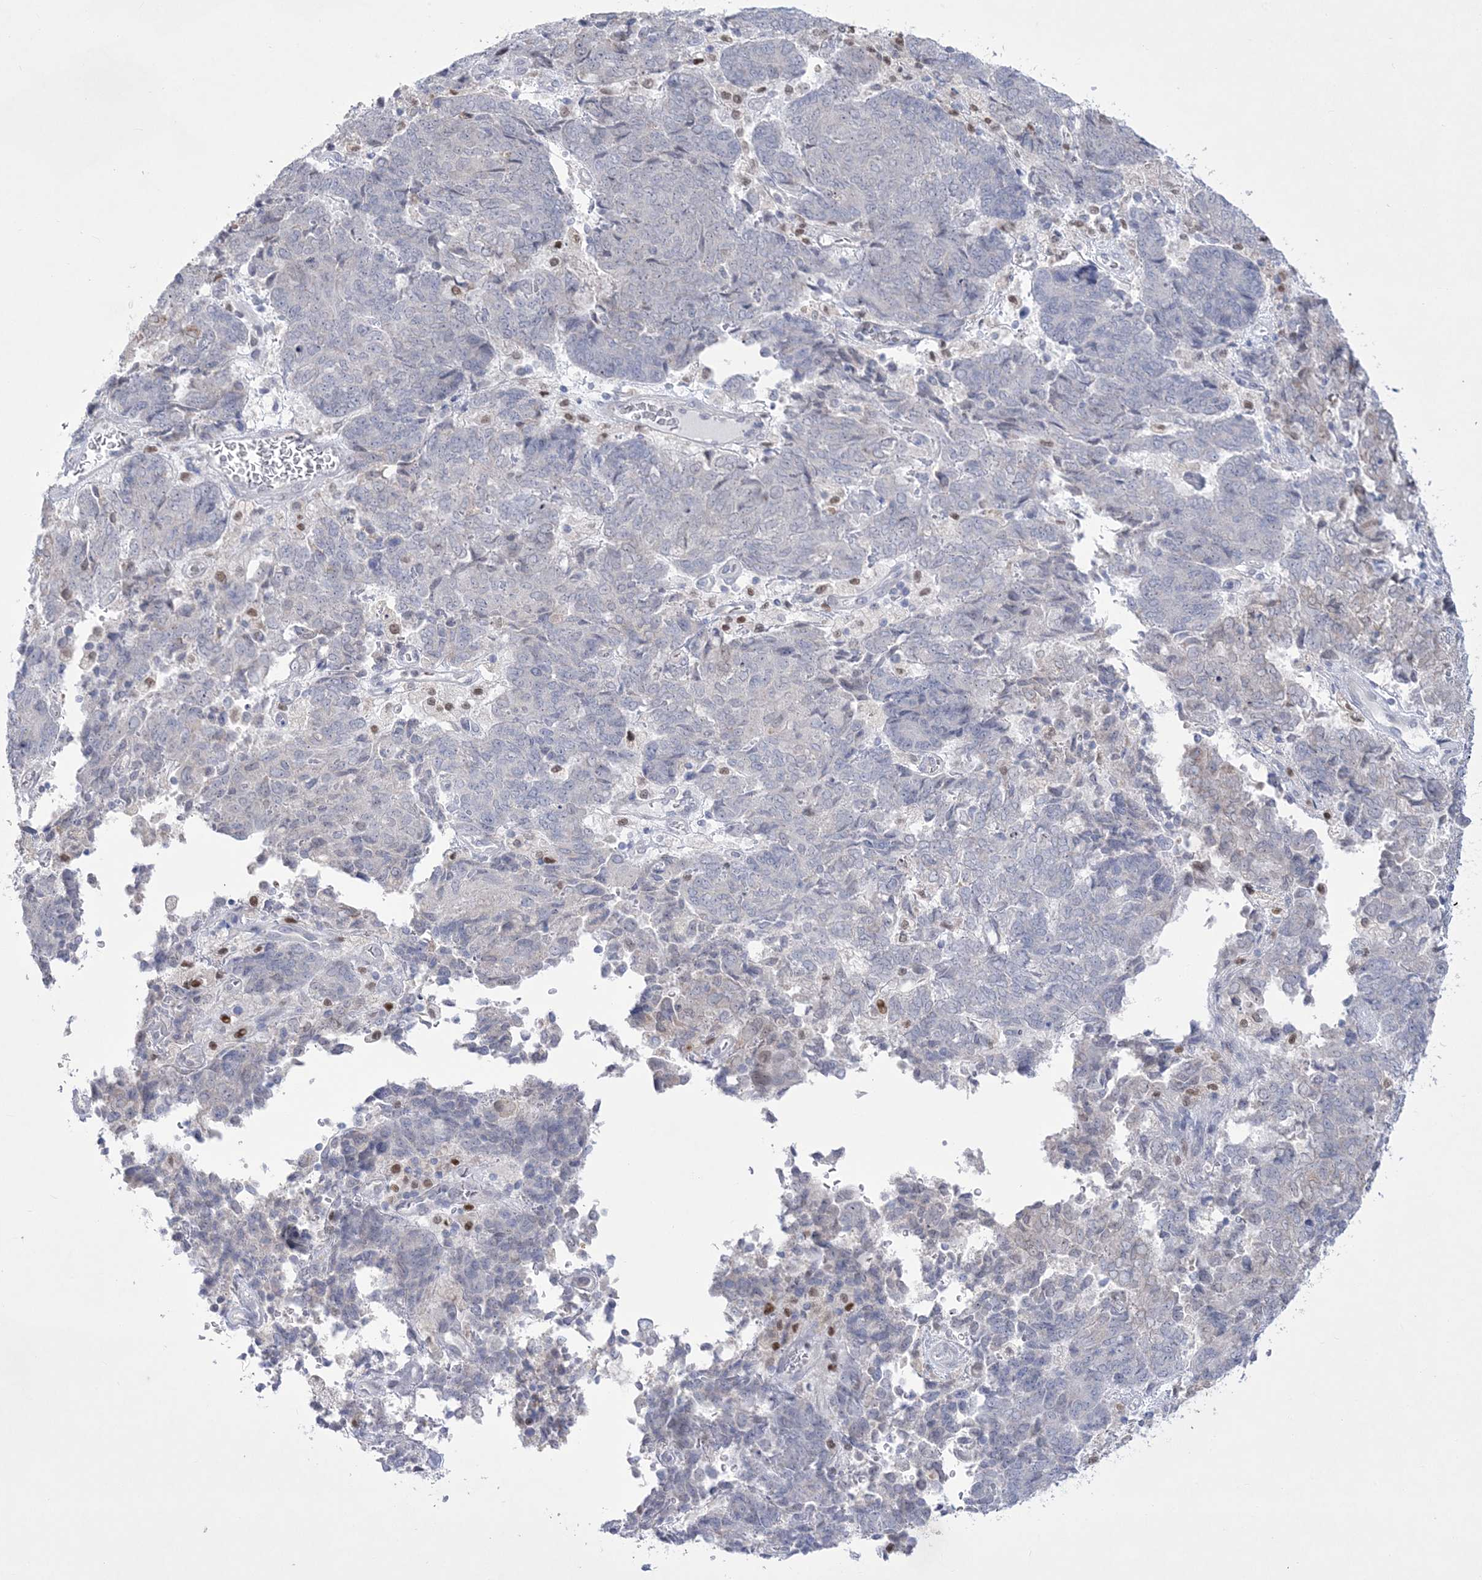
{"staining": {"intensity": "negative", "quantity": "none", "location": "none"}, "tissue": "endometrial cancer", "cell_type": "Tumor cells", "image_type": "cancer", "snomed": [{"axis": "morphology", "description": "Adenocarcinoma, NOS"}, {"axis": "topography", "description": "Endometrium"}], "caption": "Immunohistochemistry (IHC) photomicrograph of adenocarcinoma (endometrial) stained for a protein (brown), which displays no staining in tumor cells.", "gene": "WDR27", "patient": {"sex": "female", "age": 80}}